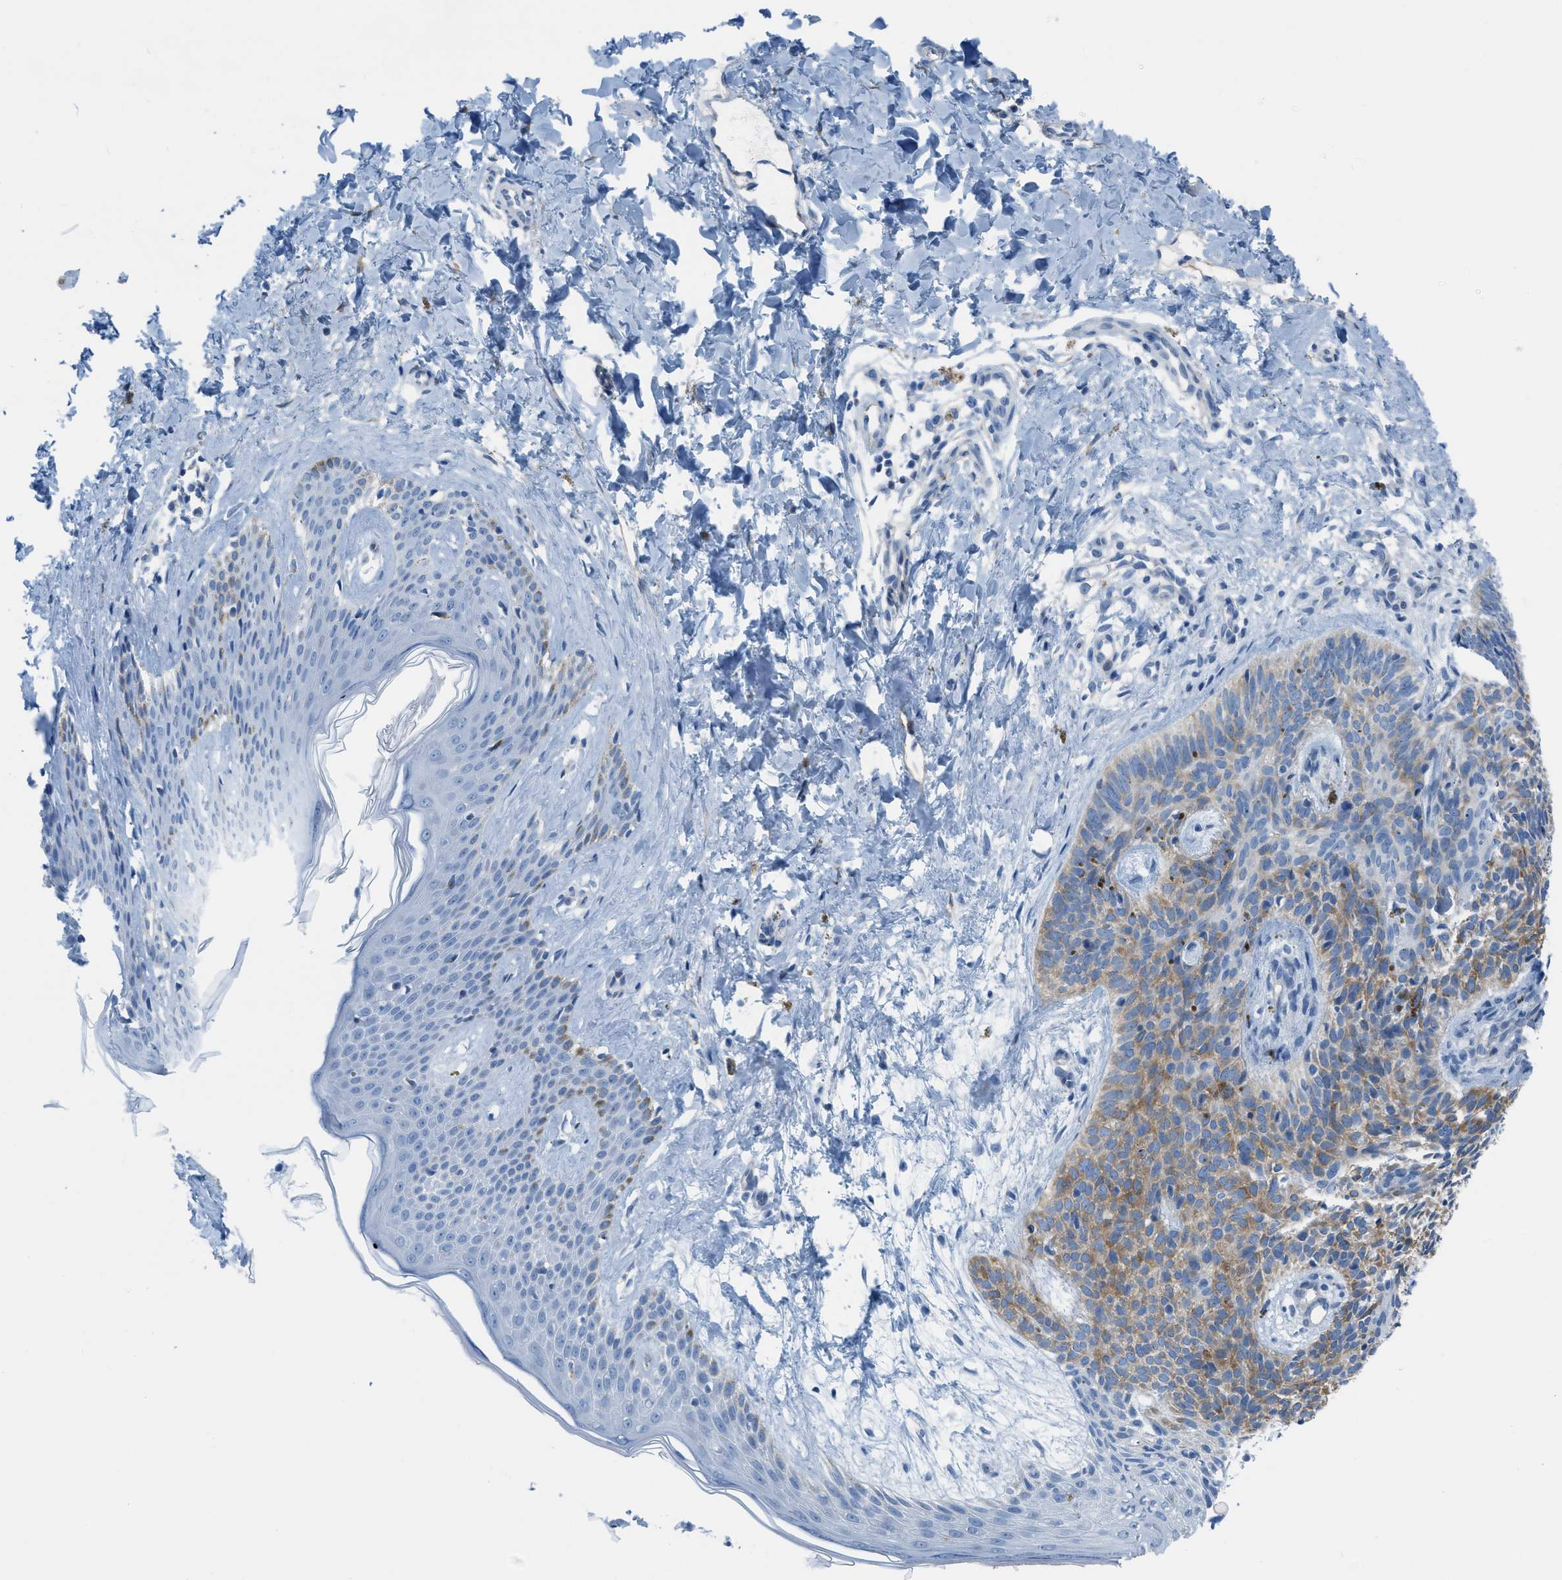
{"staining": {"intensity": "moderate", "quantity": ">75%", "location": "cytoplasmic/membranous"}, "tissue": "skin cancer", "cell_type": "Tumor cells", "image_type": "cancer", "snomed": [{"axis": "morphology", "description": "Basal cell carcinoma"}, {"axis": "topography", "description": "Skin"}], "caption": "The photomicrograph exhibits a brown stain indicating the presence of a protein in the cytoplasmic/membranous of tumor cells in skin basal cell carcinoma.", "gene": "ASGR1", "patient": {"sex": "male", "age": 60}}